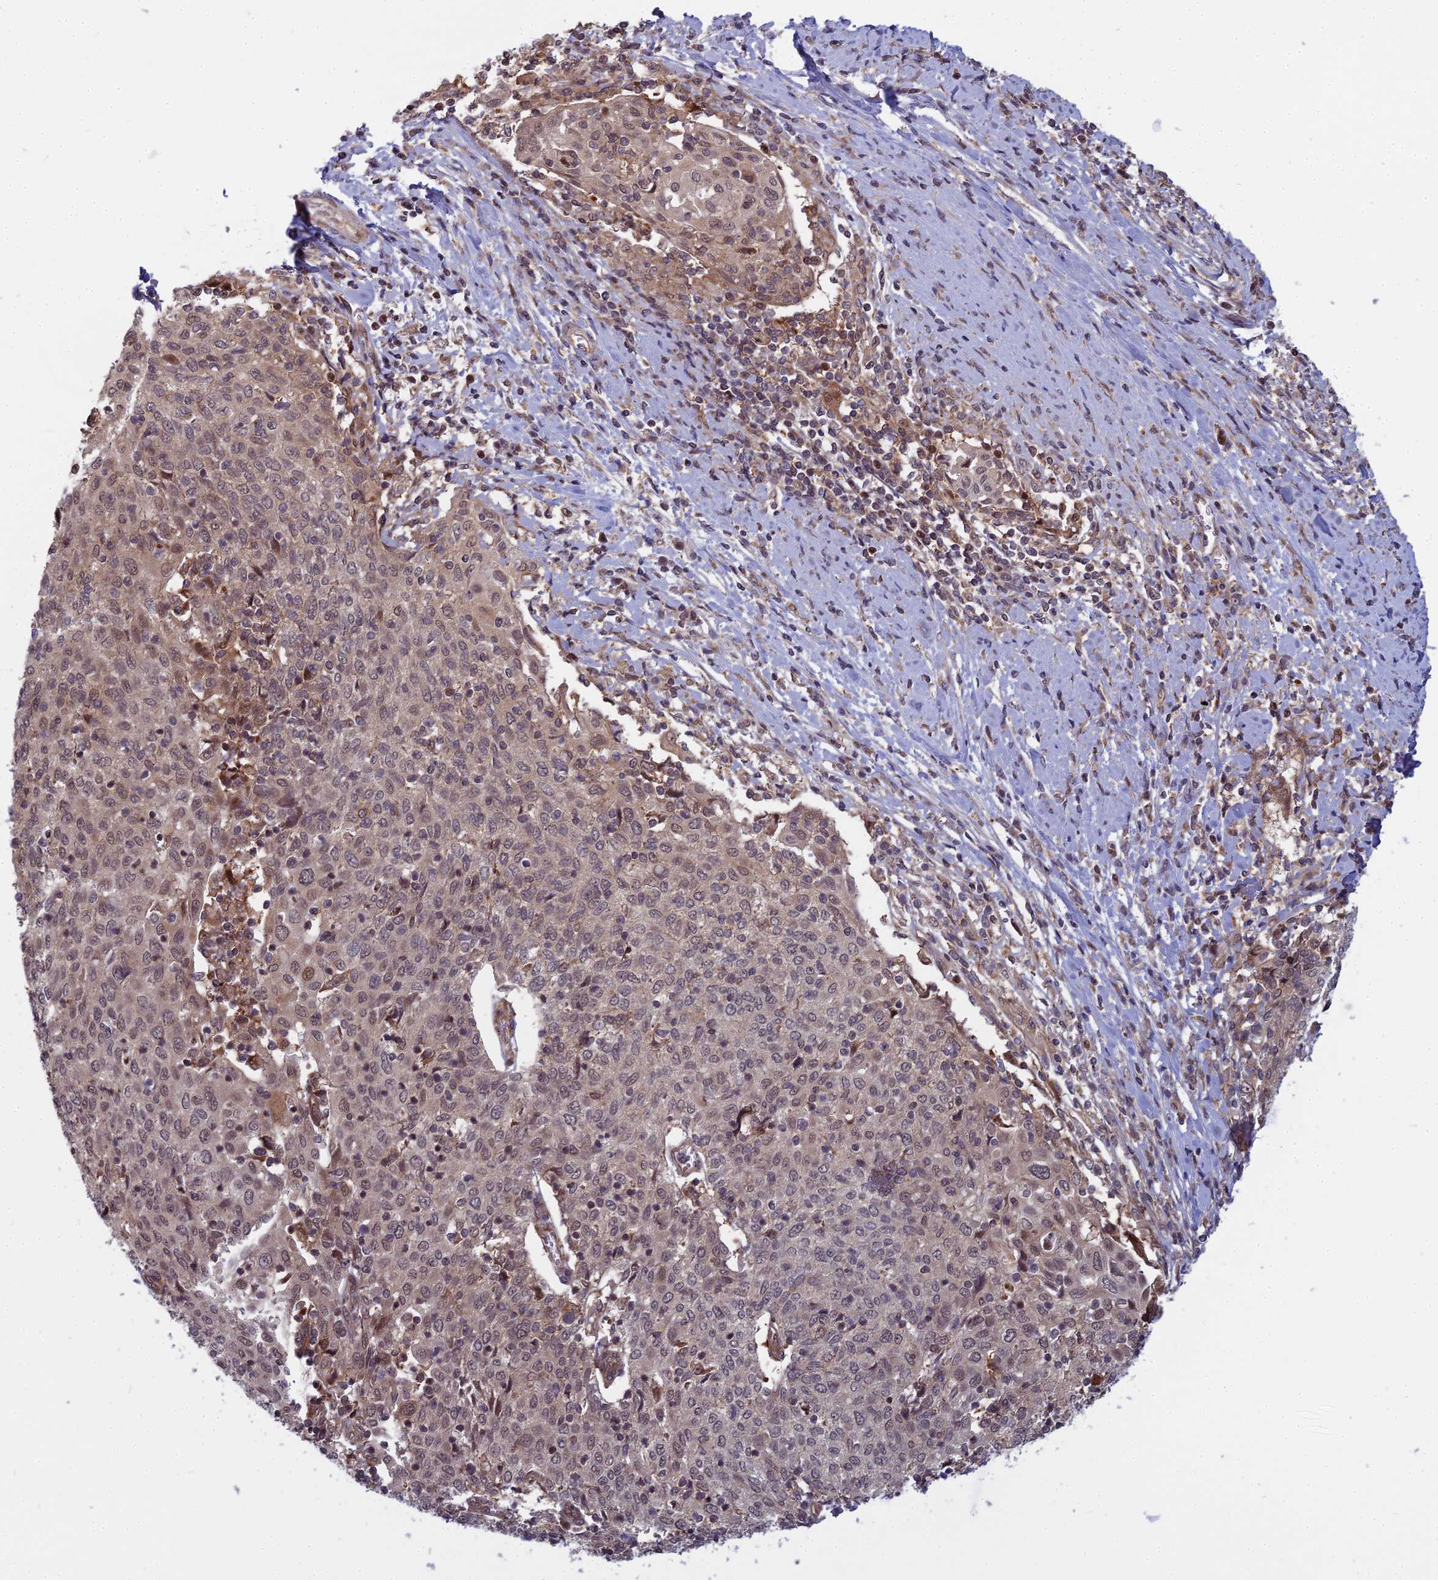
{"staining": {"intensity": "weak", "quantity": "25%-75%", "location": "nuclear"}, "tissue": "cervical cancer", "cell_type": "Tumor cells", "image_type": "cancer", "snomed": [{"axis": "morphology", "description": "Squamous cell carcinoma, NOS"}, {"axis": "topography", "description": "Cervix"}], "caption": "Cervical cancer (squamous cell carcinoma) tissue reveals weak nuclear expression in approximately 25%-75% of tumor cells, visualized by immunohistochemistry. (DAB IHC, brown staining for protein, blue staining for nuclei).", "gene": "COMMD2", "patient": {"sex": "female", "age": 52}}